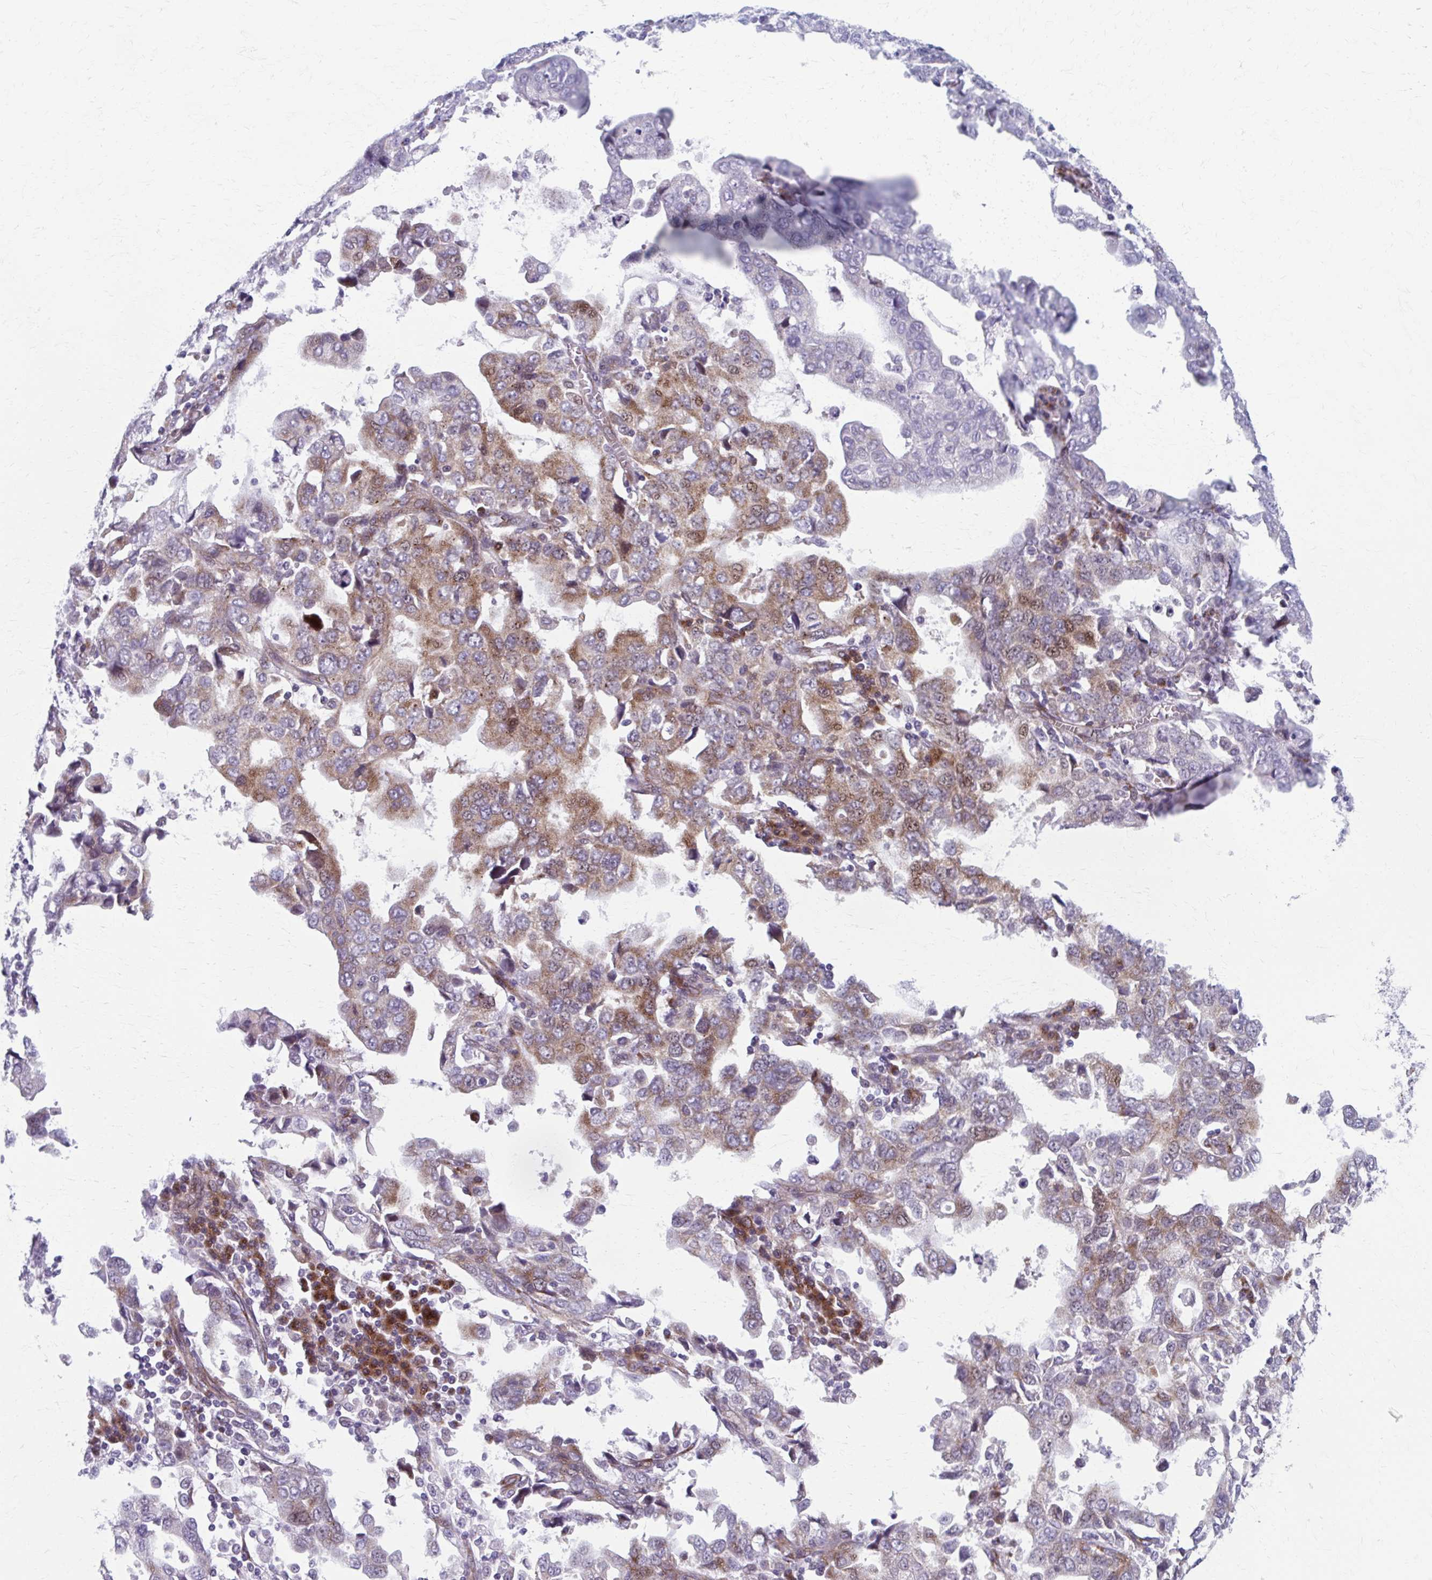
{"staining": {"intensity": "moderate", "quantity": "25%-75%", "location": "cytoplasmic/membranous"}, "tissue": "stomach cancer", "cell_type": "Tumor cells", "image_type": "cancer", "snomed": [{"axis": "morphology", "description": "Adenocarcinoma, NOS"}, {"axis": "topography", "description": "Stomach, upper"}], "caption": "Protein expression by immunohistochemistry displays moderate cytoplasmic/membranous staining in approximately 25%-75% of tumor cells in stomach adenocarcinoma.", "gene": "OLFM2", "patient": {"sex": "male", "age": 85}}